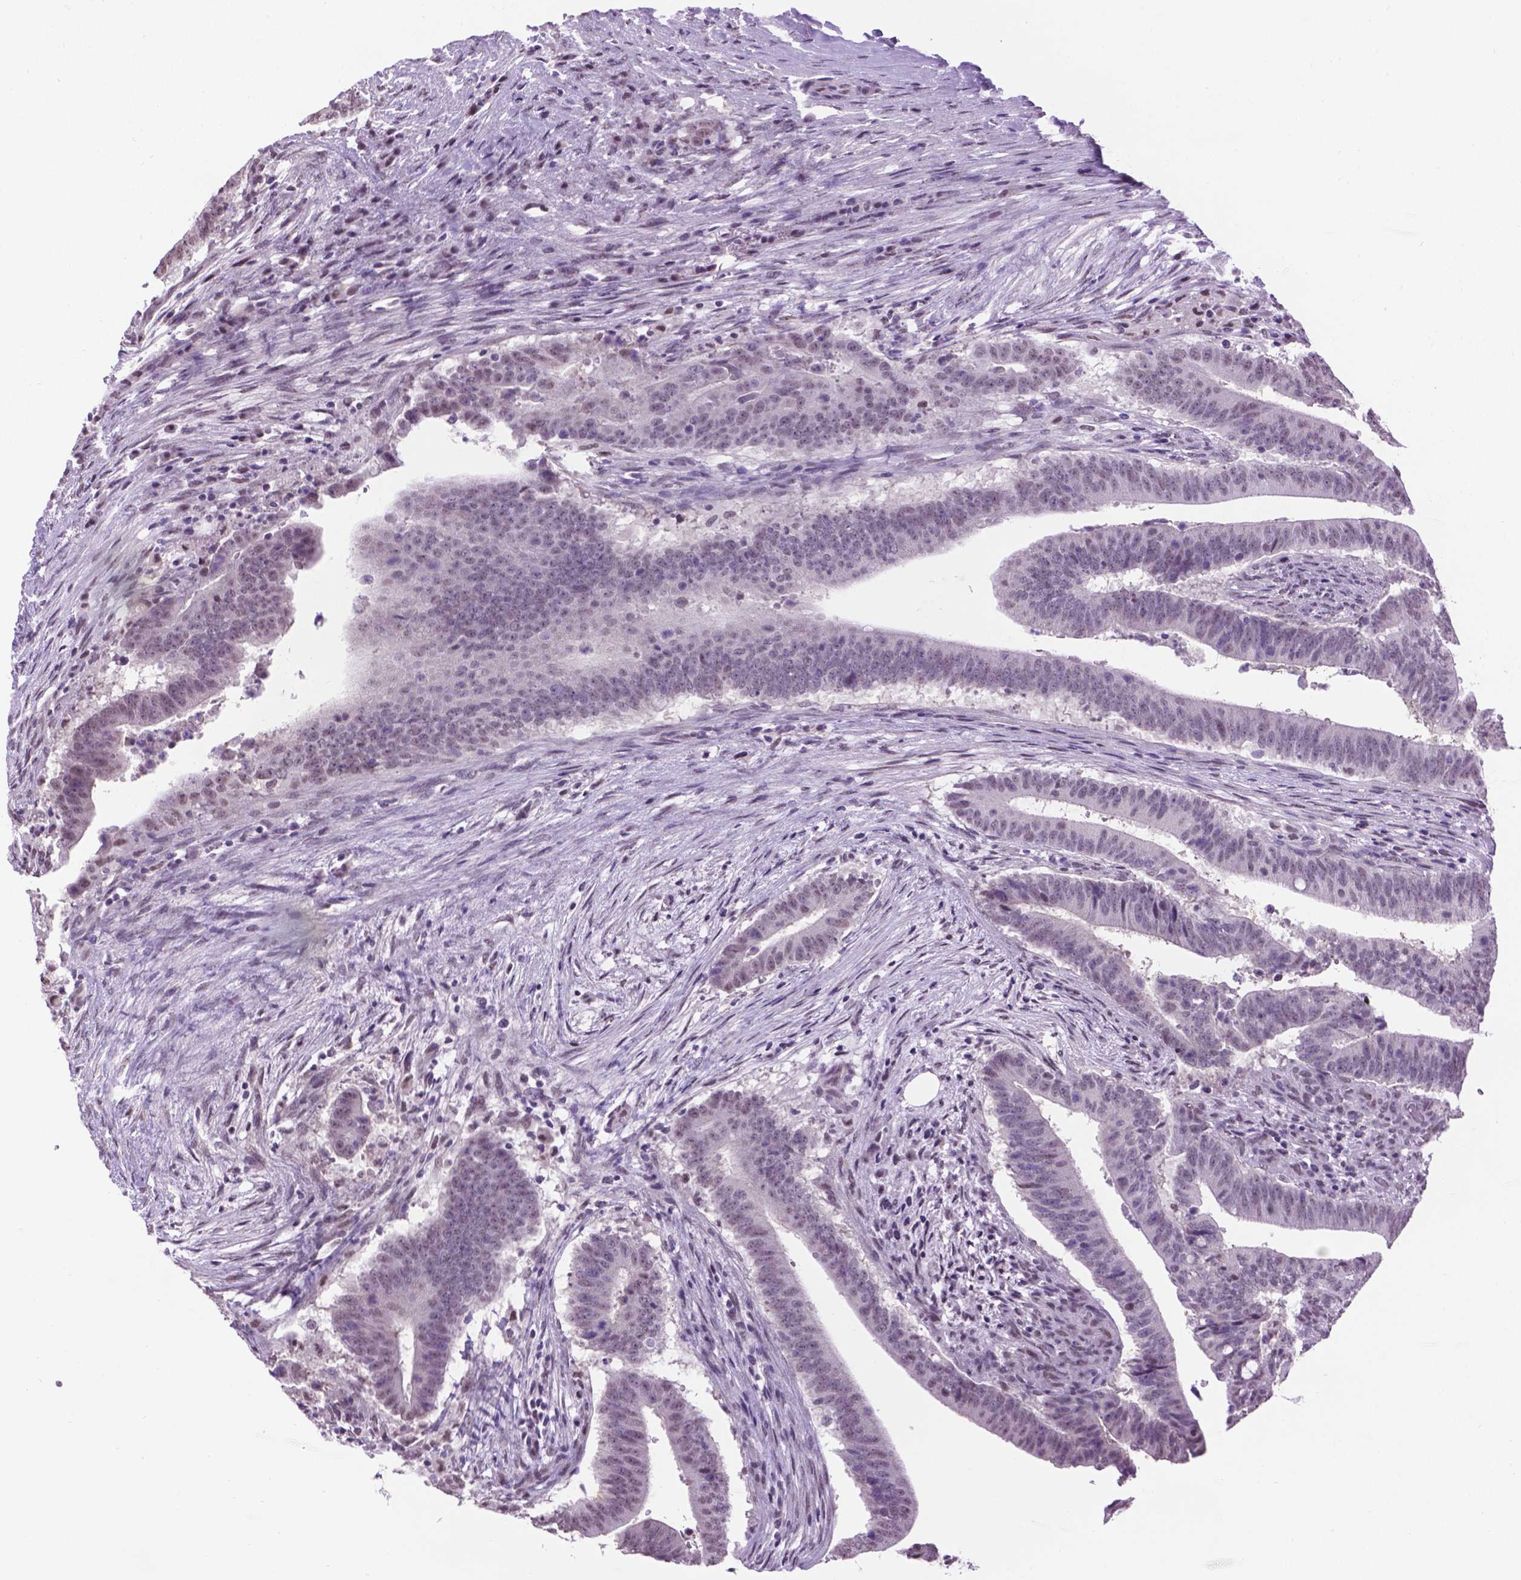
{"staining": {"intensity": "weak", "quantity": "<25%", "location": "nuclear"}, "tissue": "colorectal cancer", "cell_type": "Tumor cells", "image_type": "cancer", "snomed": [{"axis": "morphology", "description": "Adenocarcinoma, NOS"}, {"axis": "topography", "description": "Colon"}], "caption": "The IHC histopathology image has no significant positivity in tumor cells of colorectal cancer tissue.", "gene": "ABI2", "patient": {"sex": "female", "age": 43}}